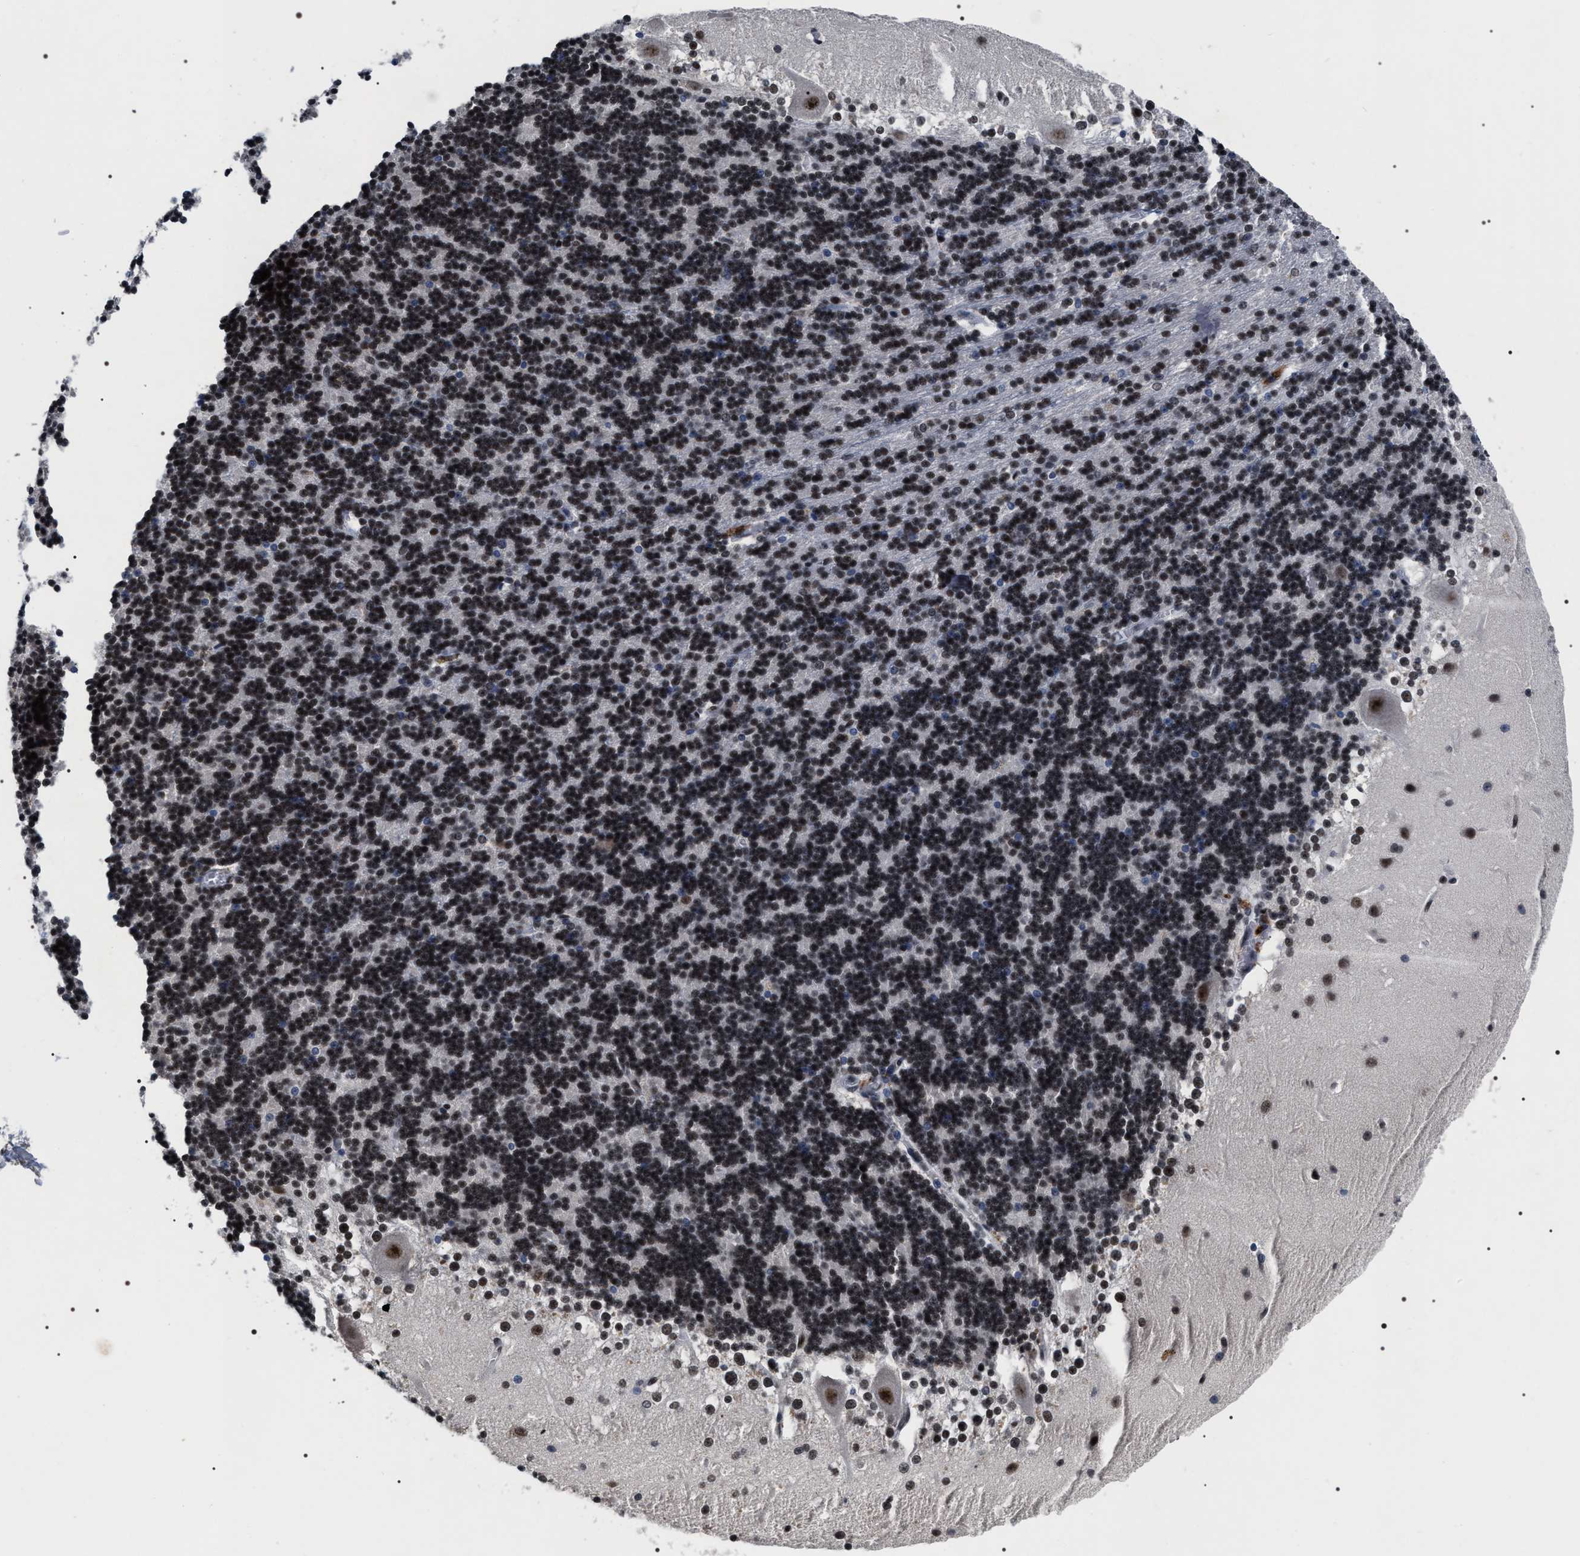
{"staining": {"intensity": "strong", "quantity": ">75%", "location": "nuclear"}, "tissue": "cerebellum", "cell_type": "Cells in granular layer", "image_type": "normal", "snomed": [{"axis": "morphology", "description": "Normal tissue, NOS"}, {"axis": "topography", "description": "Cerebellum"}], "caption": "Brown immunohistochemical staining in unremarkable human cerebellum exhibits strong nuclear staining in about >75% of cells in granular layer.", "gene": "RRP1B", "patient": {"sex": "female", "age": 19}}